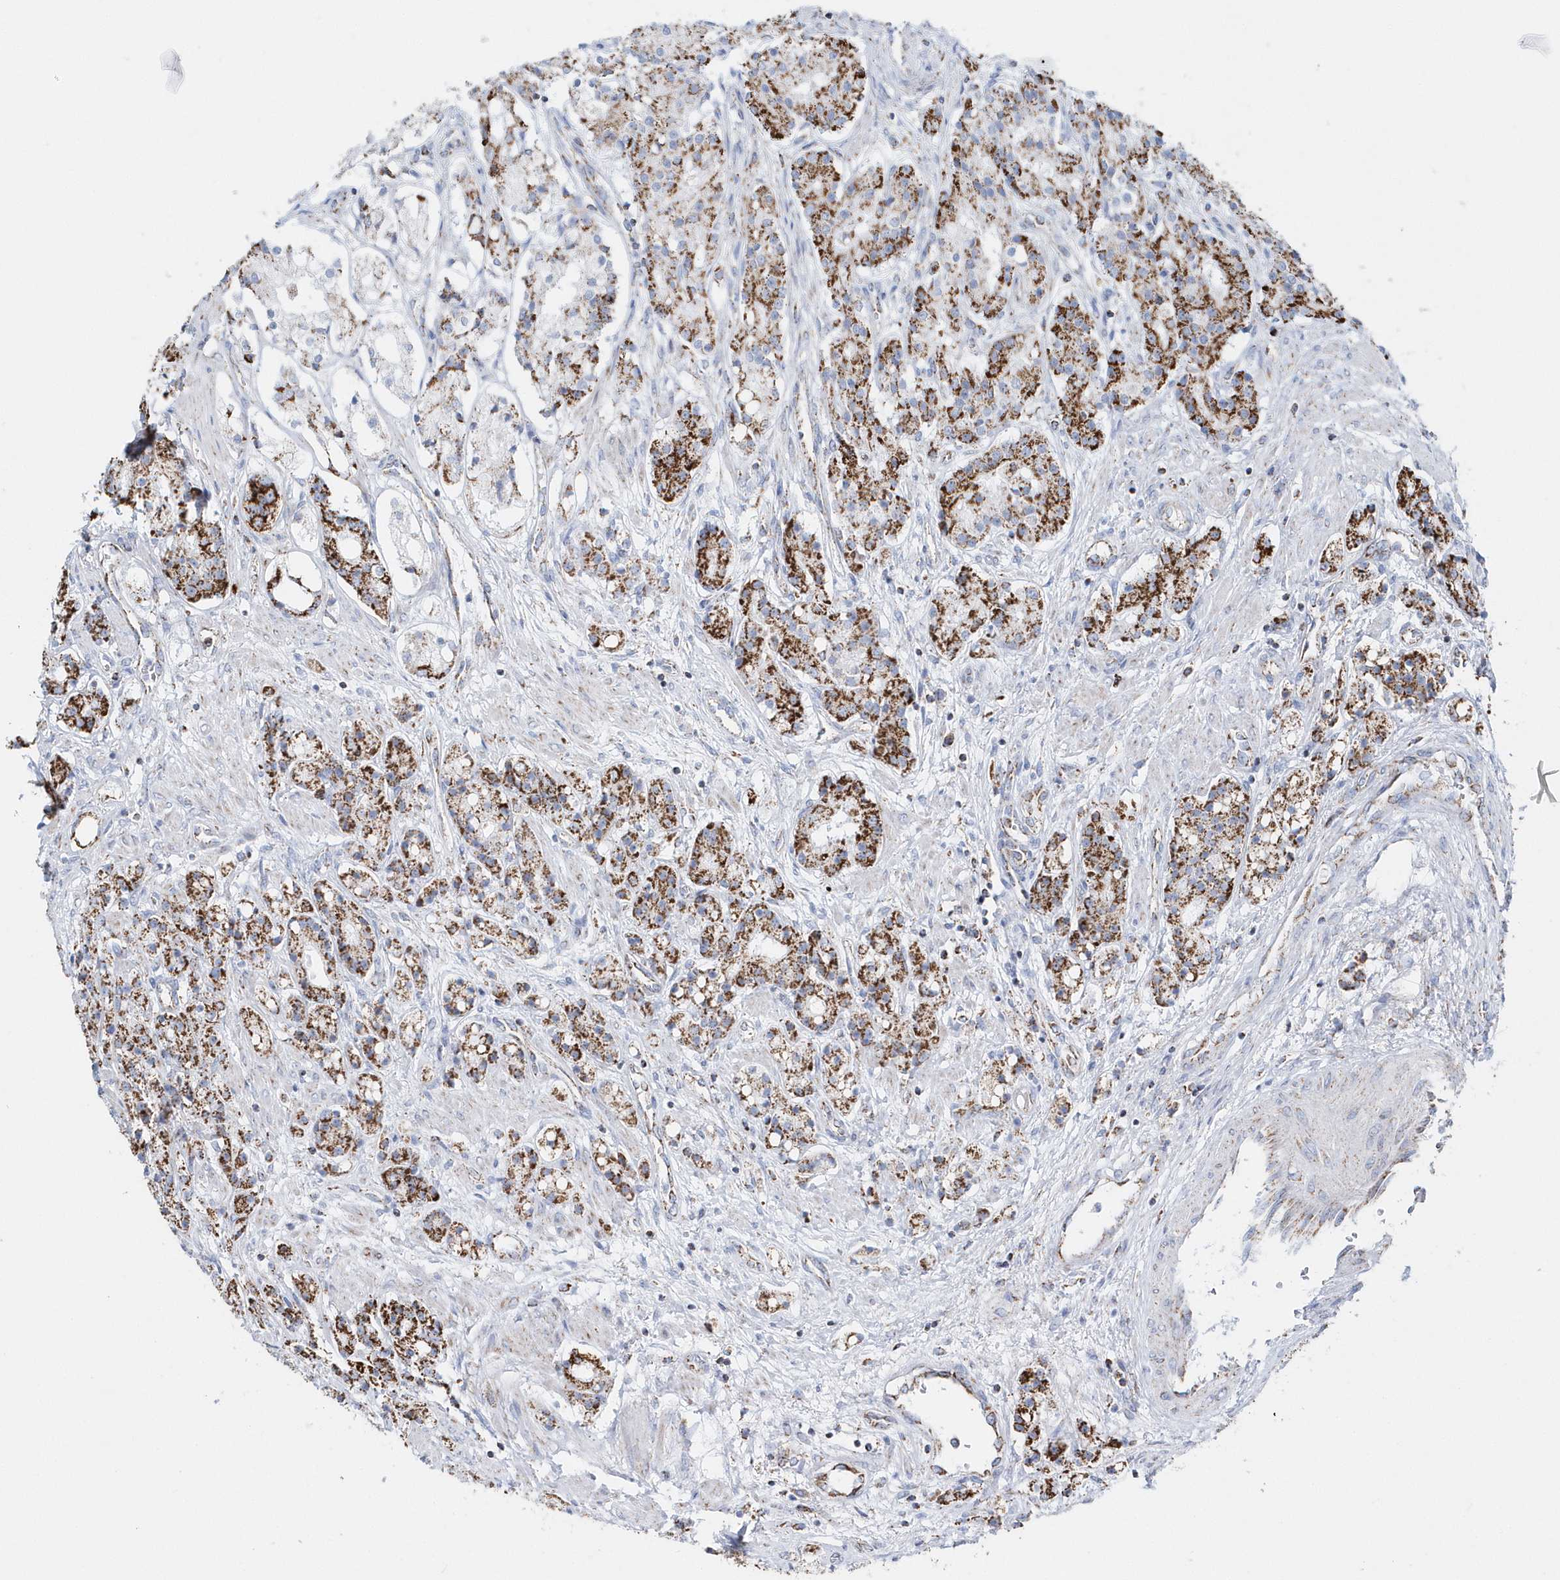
{"staining": {"intensity": "moderate", "quantity": ">75%", "location": "cytoplasmic/membranous"}, "tissue": "prostate cancer", "cell_type": "Tumor cells", "image_type": "cancer", "snomed": [{"axis": "morphology", "description": "Adenocarcinoma, High grade"}, {"axis": "topography", "description": "Prostate"}], "caption": "Immunohistochemistry (IHC) photomicrograph of prostate cancer (high-grade adenocarcinoma) stained for a protein (brown), which shows medium levels of moderate cytoplasmic/membranous expression in approximately >75% of tumor cells.", "gene": "TMCO6", "patient": {"sex": "male", "age": 60}}